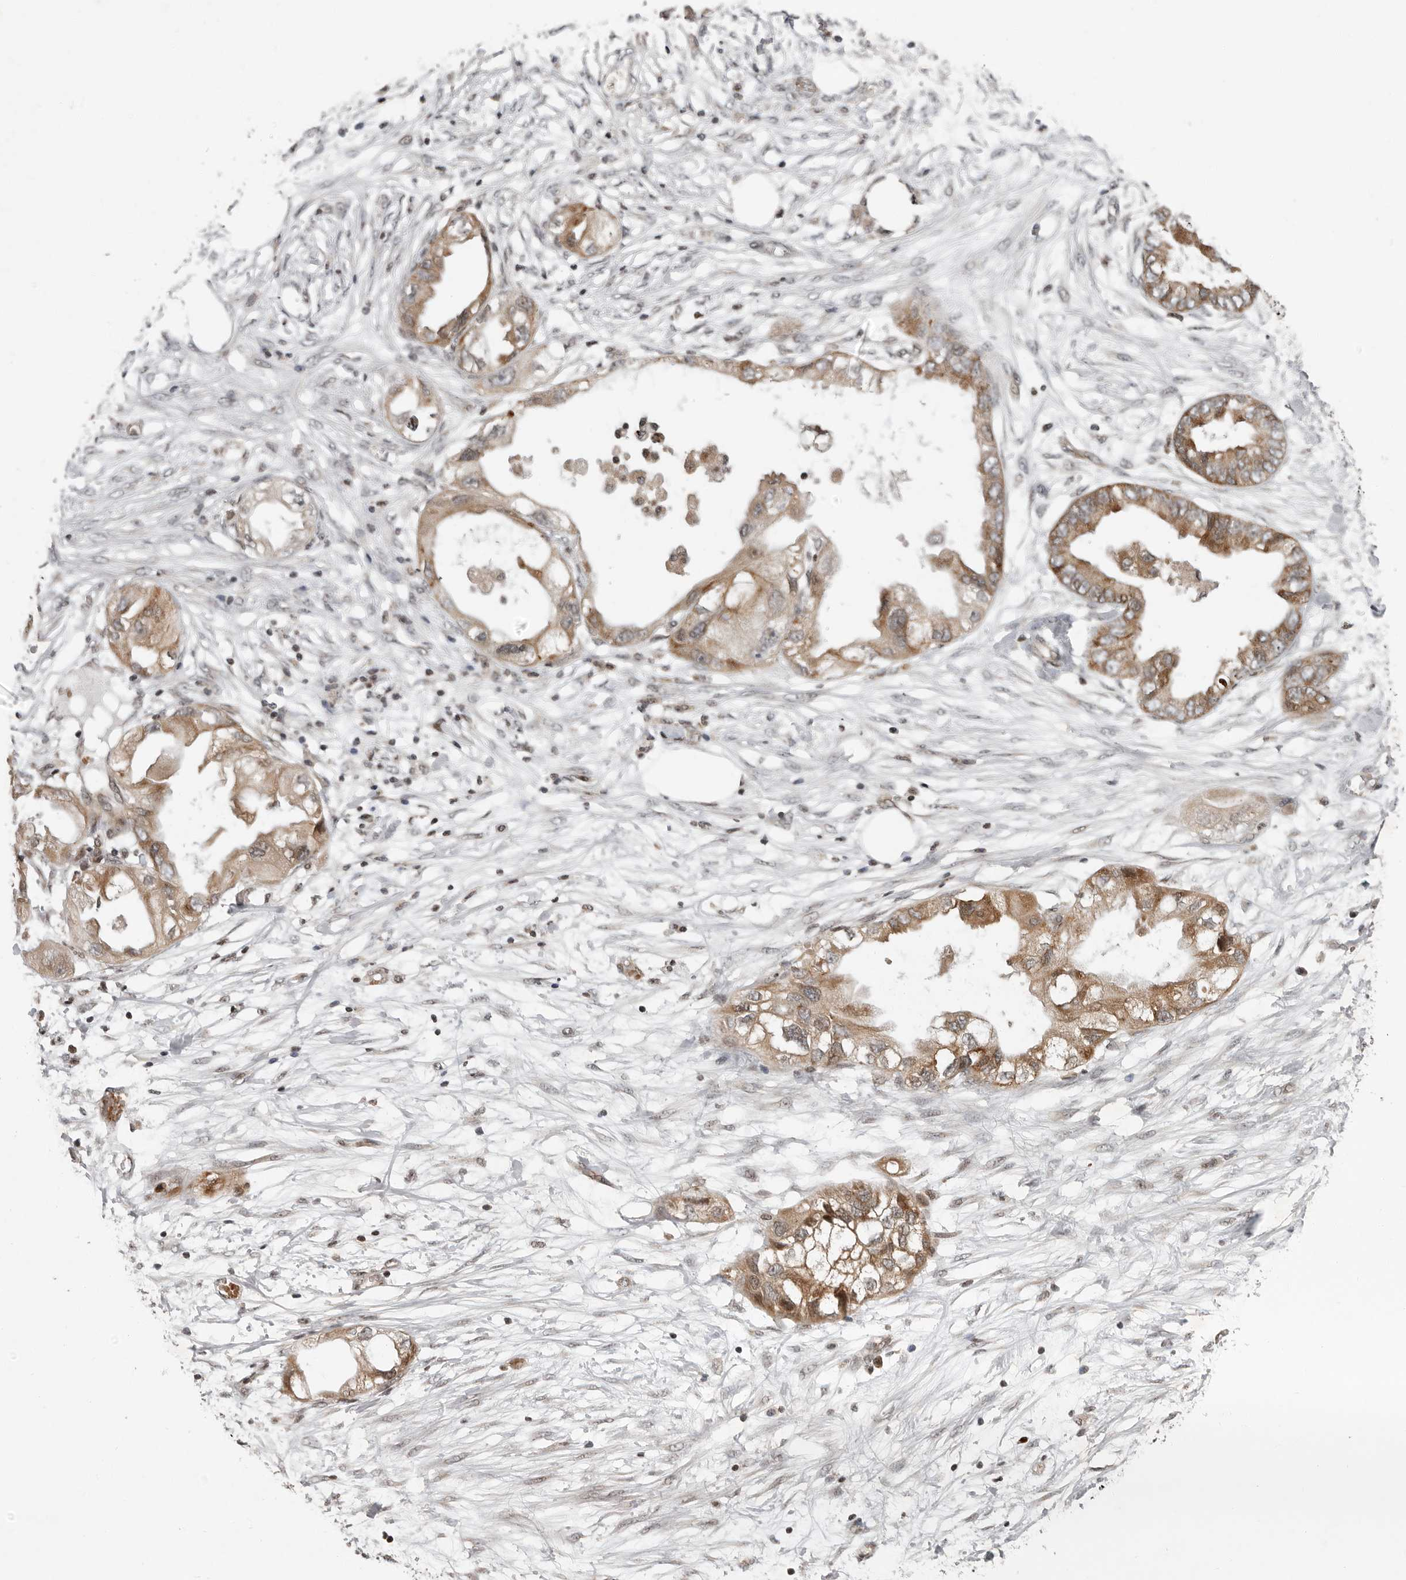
{"staining": {"intensity": "moderate", "quantity": ">75%", "location": "cytoplasmic/membranous"}, "tissue": "endometrial cancer", "cell_type": "Tumor cells", "image_type": "cancer", "snomed": [{"axis": "morphology", "description": "Adenocarcinoma, NOS"}, {"axis": "morphology", "description": "Adenocarcinoma, metastatic, NOS"}, {"axis": "topography", "description": "Adipose tissue"}, {"axis": "topography", "description": "Endometrium"}], "caption": "Immunohistochemistry (IHC) histopathology image of human endometrial adenocarcinoma stained for a protein (brown), which displays medium levels of moderate cytoplasmic/membranous staining in about >75% of tumor cells.", "gene": "RABIF", "patient": {"sex": "female", "age": 67}}